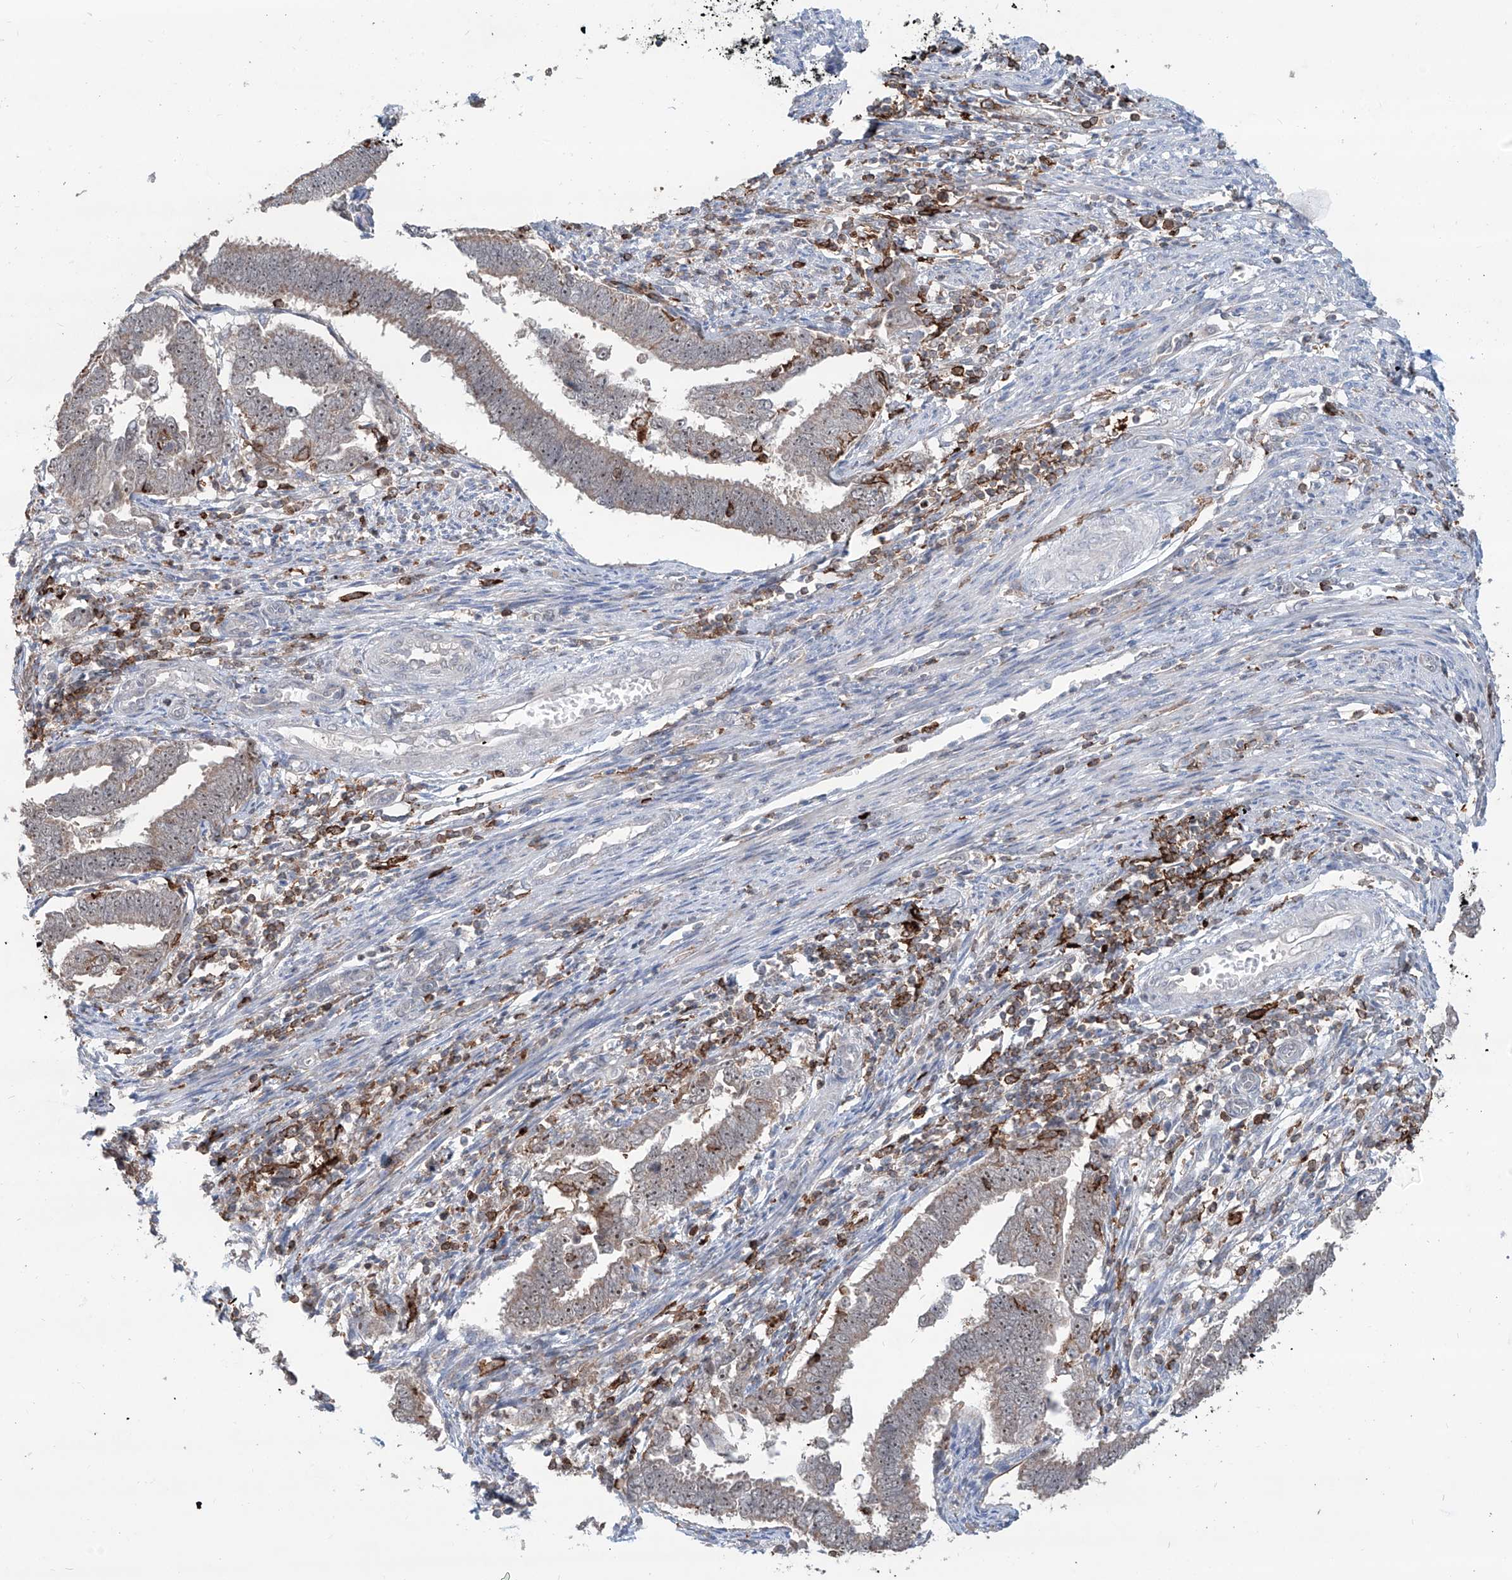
{"staining": {"intensity": "weak", "quantity": ">75%", "location": "nuclear"}, "tissue": "endometrial cancer", "cell_type": "Tumor cells", "image_type": "cancer", "snomed": [{"axis": "morphology", "description": "Adenocarcinoma, NOS"}, {"axis": "topography", "description": "Endometrium"}], "caption": "Immunohistochemical staining of endometrial cancer (adenocarcinoma) shows low levels of weak nuclear protein staining in about >75% of tumor cells.", "gene": "ZBTB48", "patient": {"sex": "female", "age": 75}}